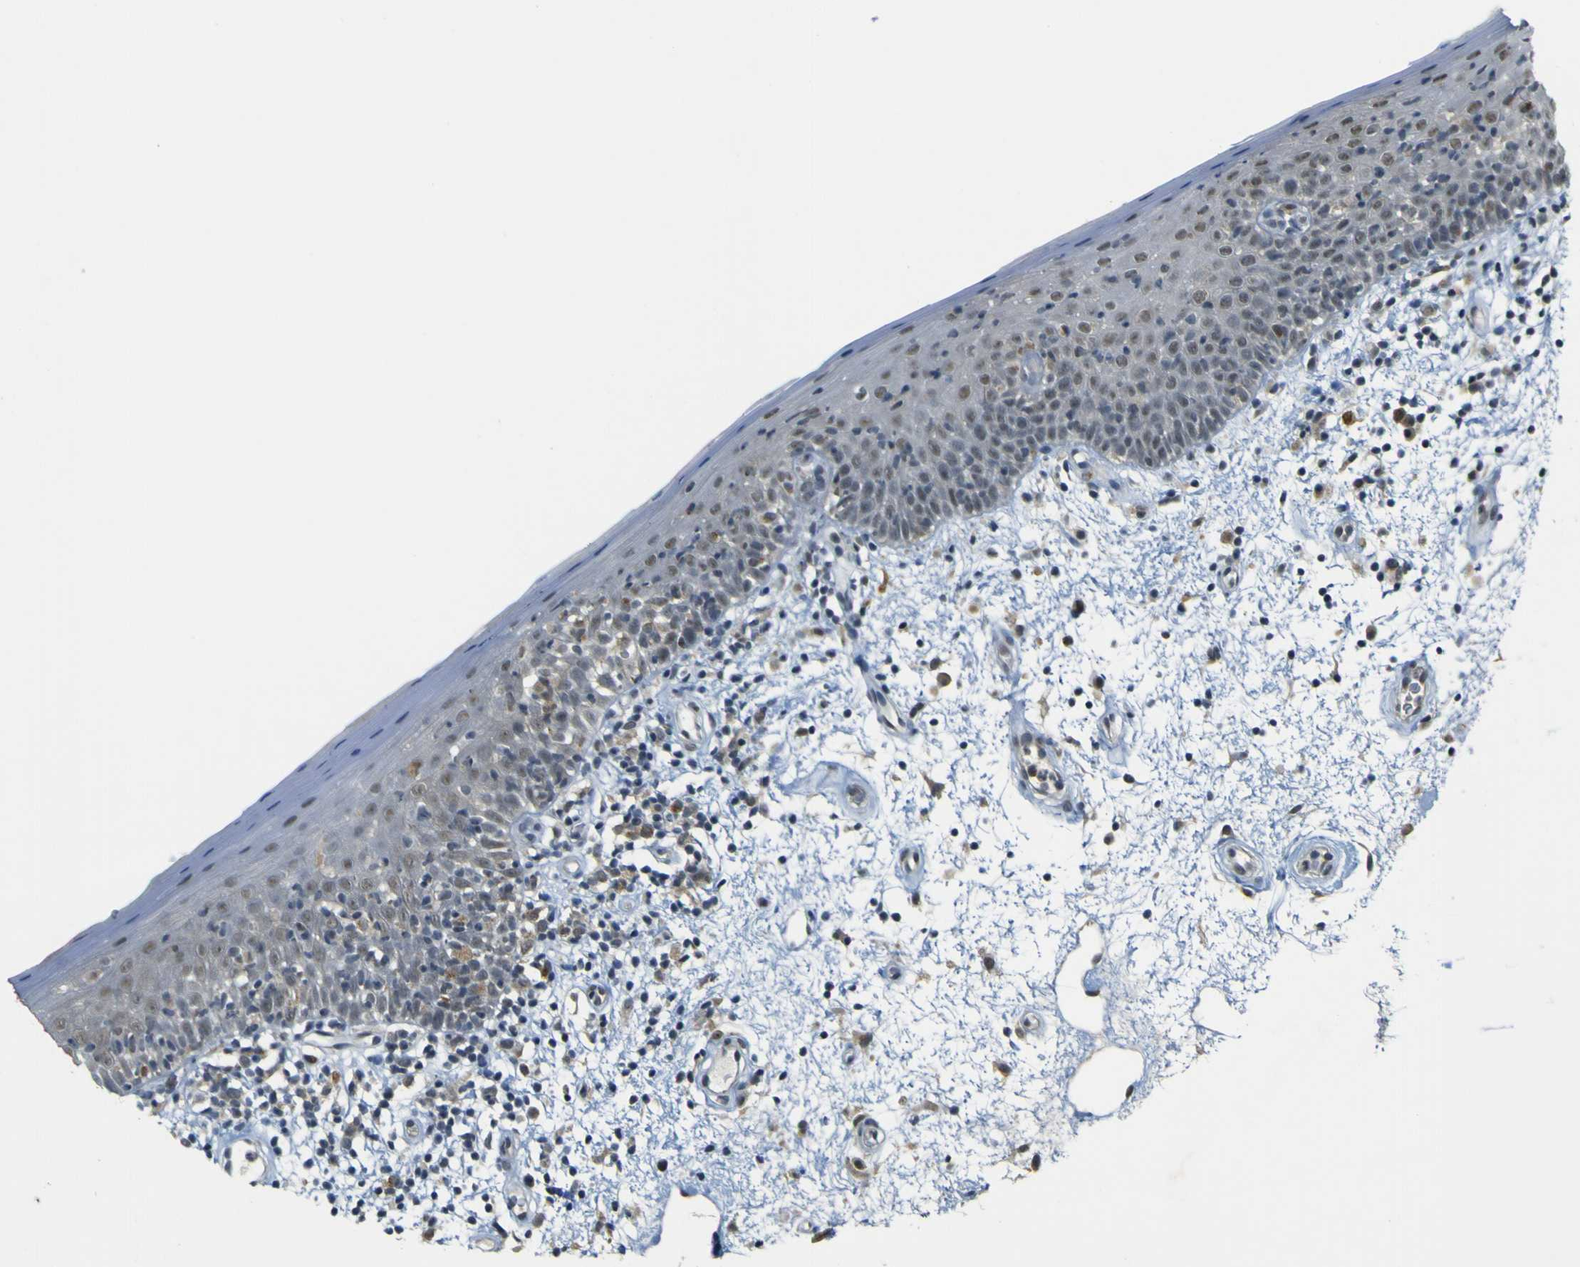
{"staining": {"intensity": "negative", "quantity": "none", "location": "none"}, "tissue": "oral mucosa", "cell_type": "Squamous epithelial cells", "image_type": "normal", "snomed": [{"axis": "morphology", "description": "Normal tissue, NOS"}, {"axis": "morphology", "description": "Squamous cell carcinoma, NOS"}, {"axis": "topography", "description": "Skeletal muscle"}, {"axis": "topography", "description": "Oral tissue"}, {"axis": "topography", "description": "Head-Neck"}], "caption": "Immunohistochemistry (IHC) histopathology image of unremarkable oral mucosa stained for a protein (brown), which reveals no positivity in squamous epithelial cells. (DAB immunohistochemistry visualized using brightfield microscopy, high magnification).", "gene": "IGF2R", "patient": {"sex": "male", "age": 71}}